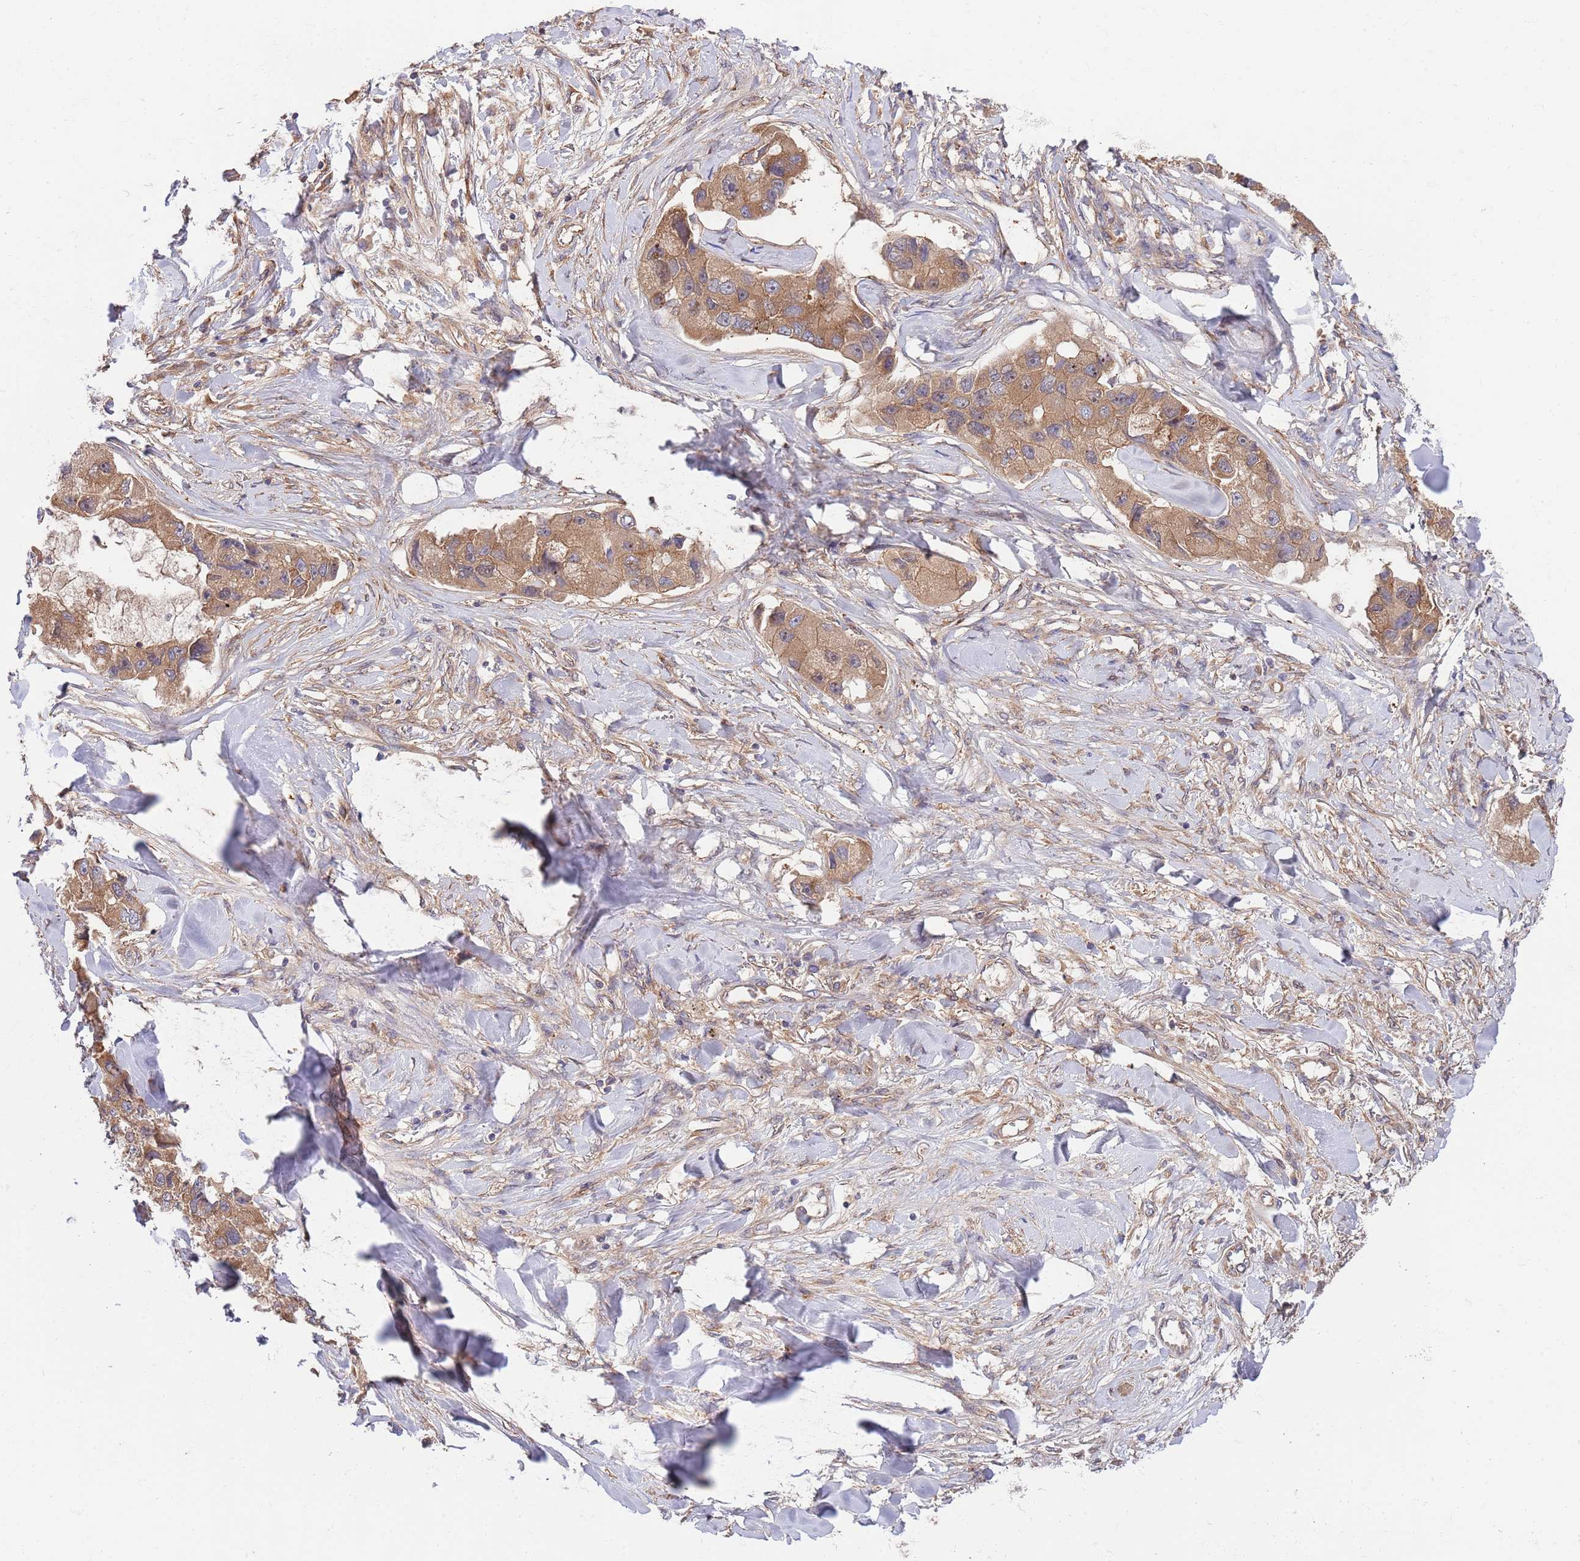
{"staining": {"intensity": "moderate", "quantity": ">75%", "location": "cytoplasmic/membranous"}, "tissue": "lung cancer", "cell_type": "Tumor cells", "image_type": "cancer", "snomed": [{"axis": "morphology", "description": "Adenocarcinoma, NOS"}, {"axis": "topography", "description": "Lung"}], "caption": "High-magnification brightfield microscopy of lung cancer stained with DAB (brown) and counterstained with hematoxylin (blue). tumor cells exhibit moderate cytoplasmic/membranous expression is seen in approximately>75% of cells.", "gene": "EIF3F", "patient": {"sex": "female", "age": 54}}